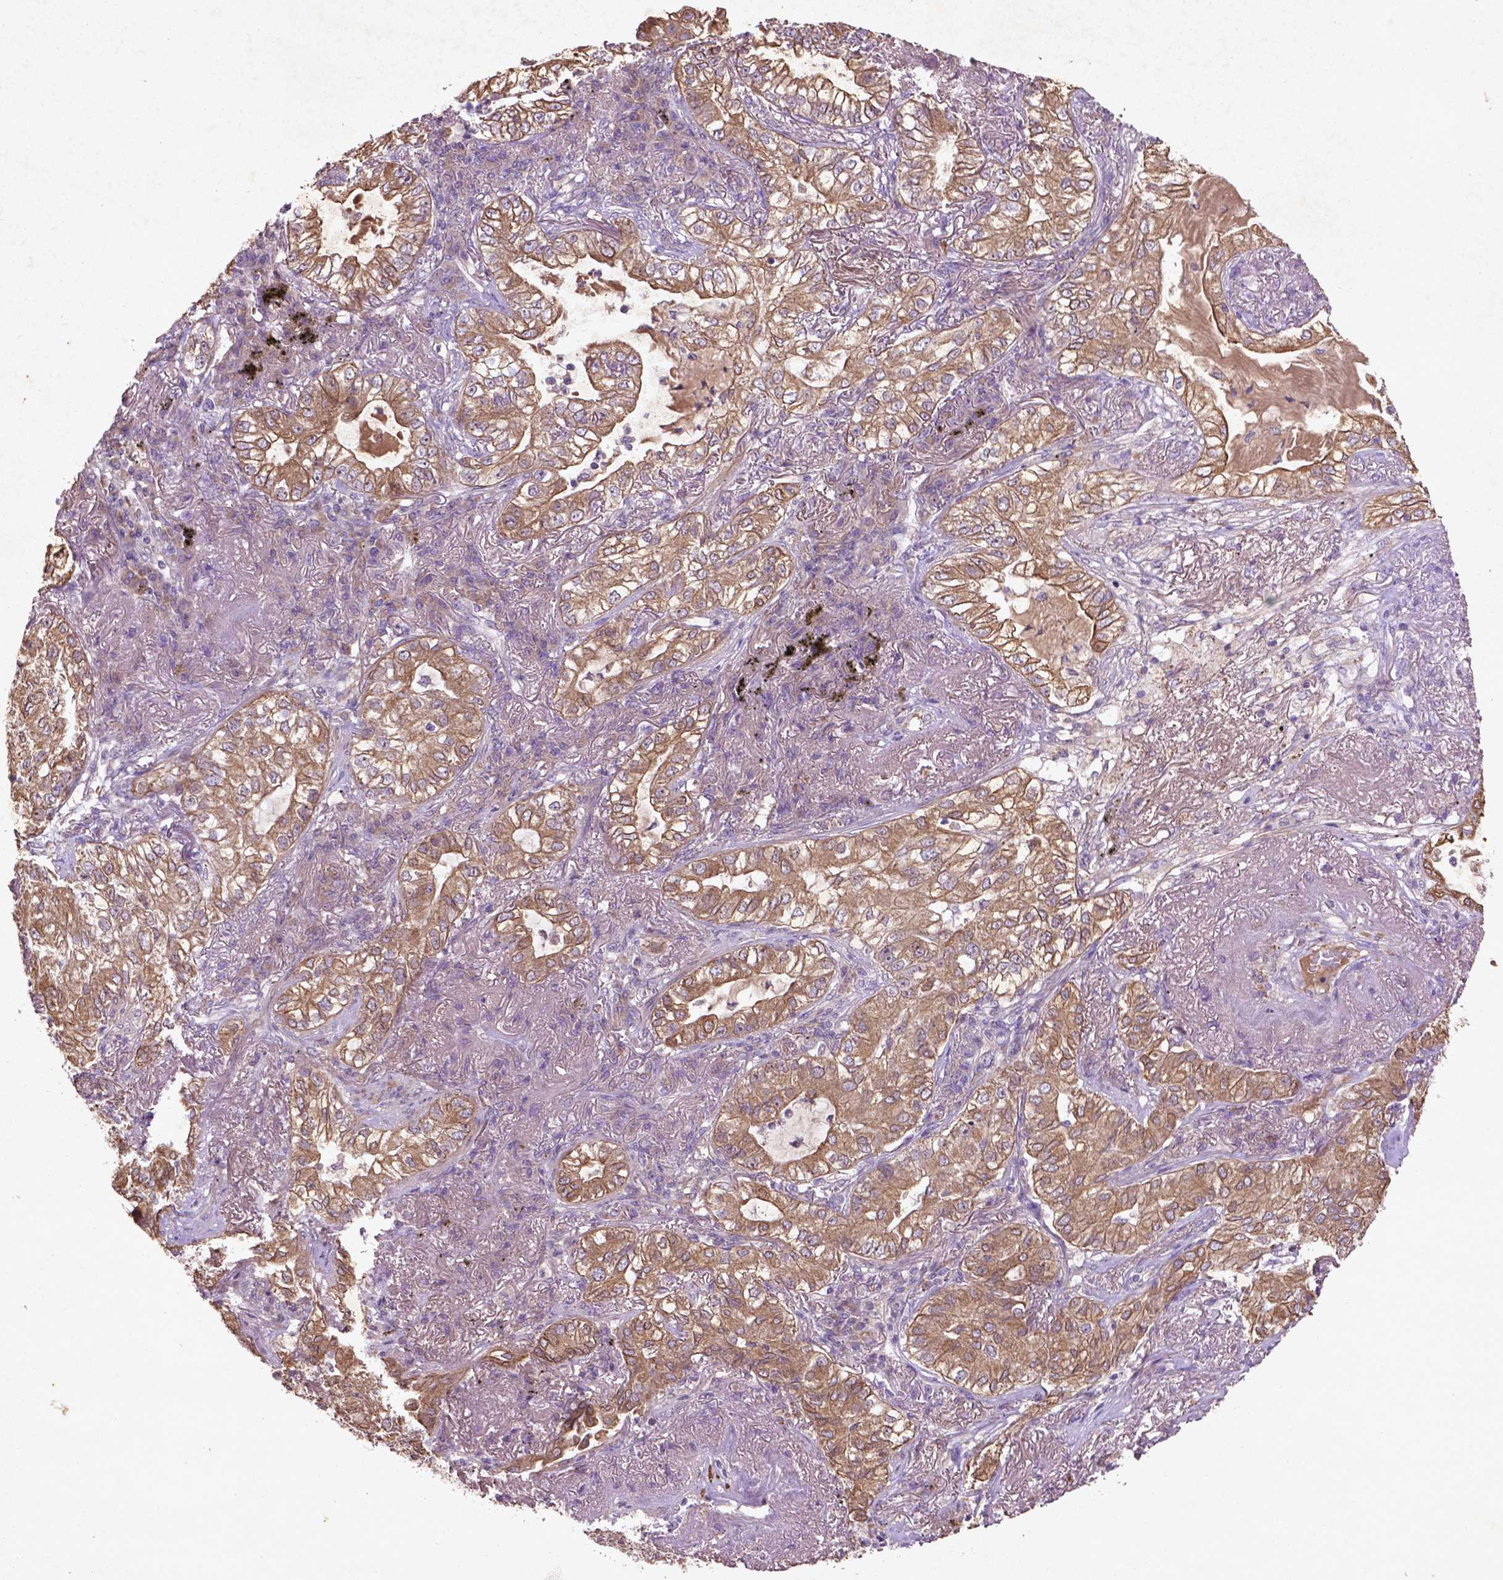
{"staining": {"intensity": "moderate", "quantity": ">75%", "location": "cytoplasmic/membranous"}, "tissue": "lung cancer", "cell_type": "Tumor cells", "image_type": "cancer", "snomed": [{"axis": "morphology", "description": "Adenocarcinoma, NOS"}, {"axis": "topography", "description": "Lung"}], "caption": "Protein analysis of lung cancer tissue demonstrates moderate cytoplasmic/membranous expression in approximately >75% of tumor cells.", "gene": "COQ2", "patient": {"sex": "female", "age": 73}}